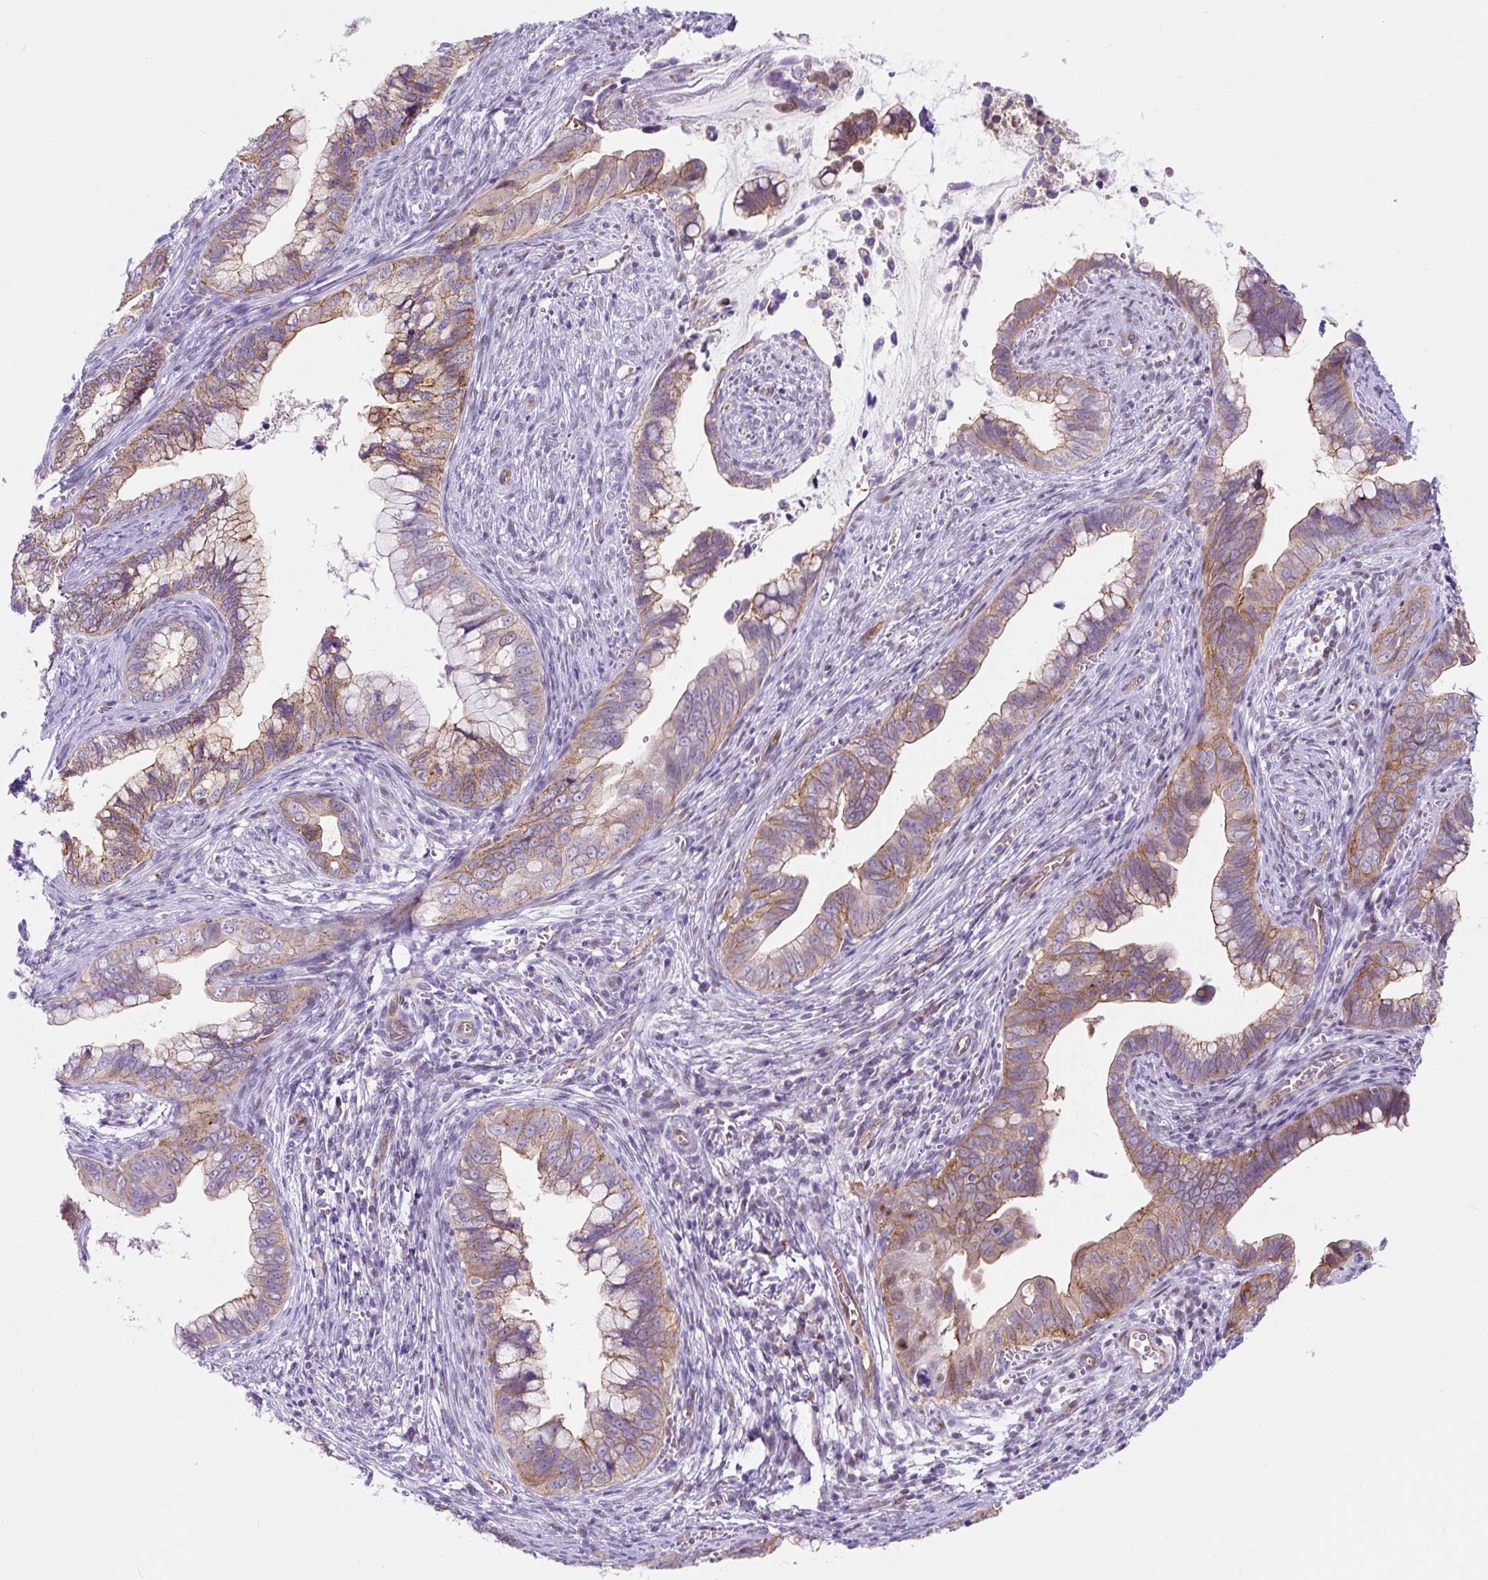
{"staining": {"intensity": "moderate", "quantity": ">75%", "location": "cytoplasmic/membranous"}, "tissue": "cervical cancer", "cell_type": "Tumor cells", "image_type": "cancer", "snomed": [{"axis": "morphology", "description": "Adenocarcinoma, NOS"}, {"axis": "topography", "description": "Cervix"}], "caption": "Immunohistochemistry micrograph of cervical cancer stained for a protein (brown), which displays medium levels of moderate cytoplasmic/membranous staining in approximately >75% of tumor cells.", "gene": "HIP1R", "patient": {"sex": "female", "age": 44}}